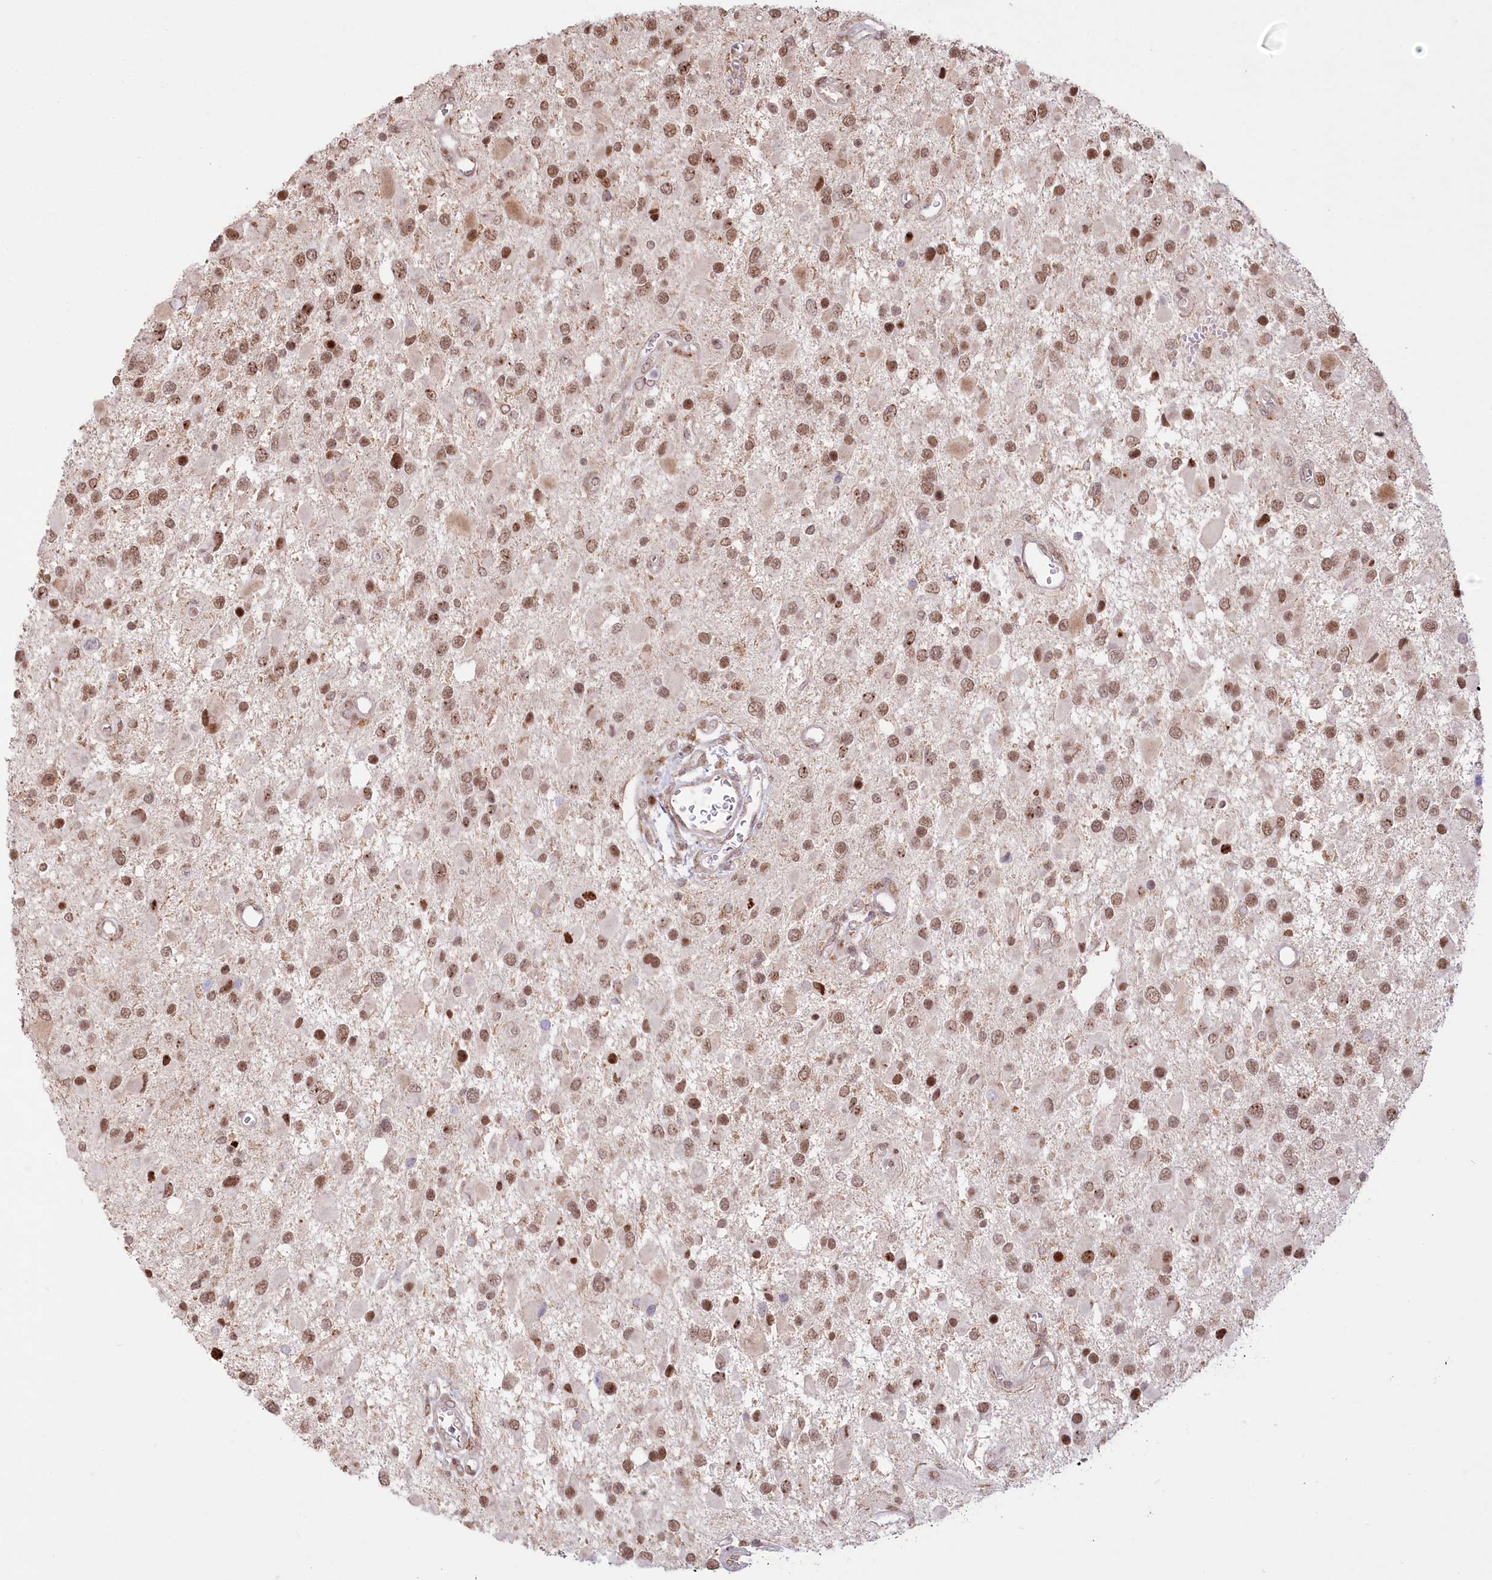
{"staining": {"intensity": "moderate", "quantity": ">75%", "location": "nuclear"}, "tissue": "glioma", "cell_type": "Tumor cells", "image_type": "cancer", "snomed": [{"axis": "morphology", "description": "Glioma, malignant, High grade"}, {"axis": "topography", "description": "Brain"}], "caption": "IHC histopathology image of glioma stained for a protein (brown), which displays medium levels of moderate nuclear staining in about >75% of tumor cells.", "gene": "PYURF", "patient": {"sex": "male", "age": 53}}